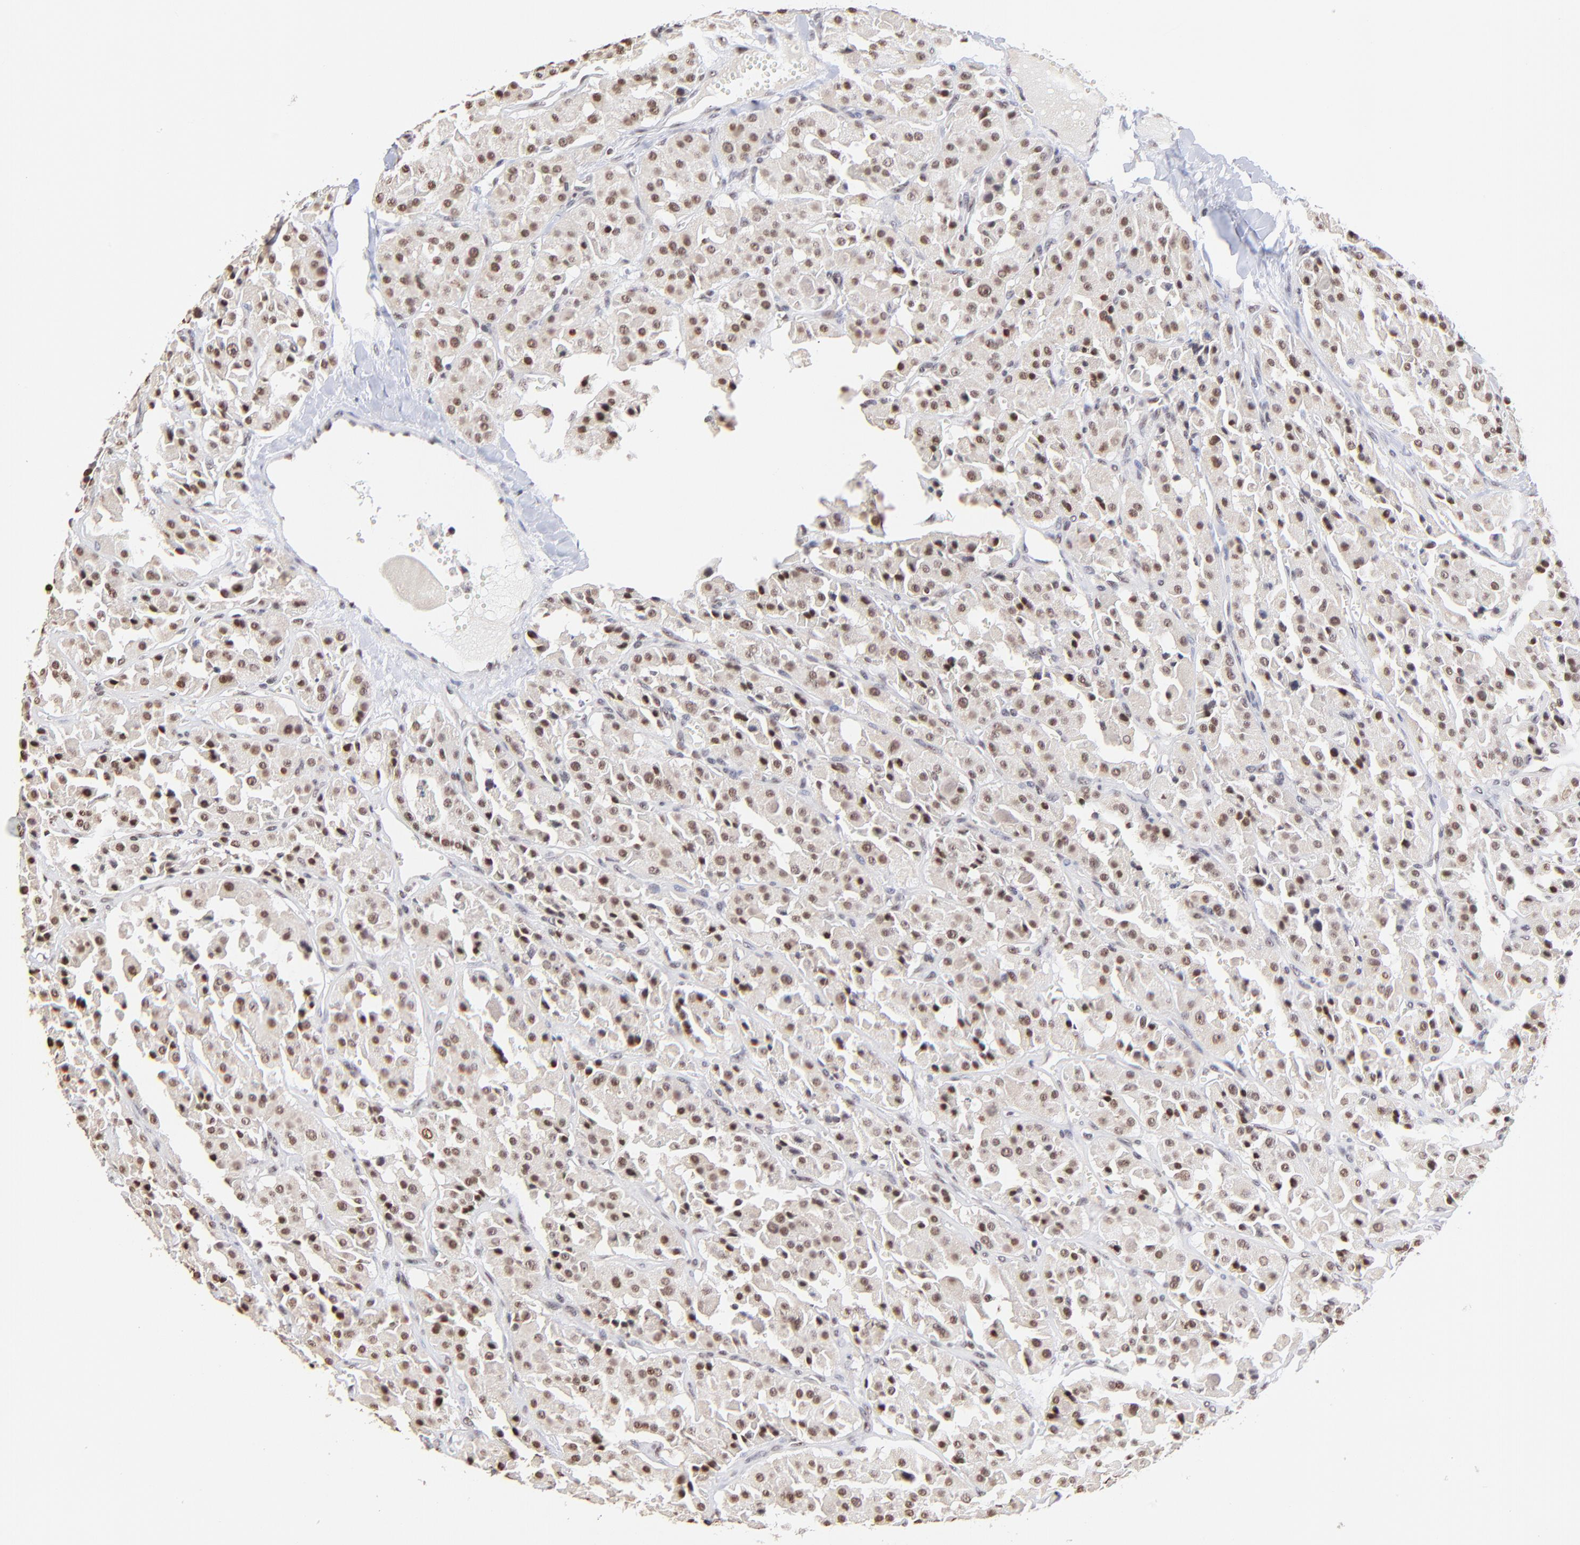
{"staining": {"intensity": "moderate", "quantity": ">75%", "location": "nuclear"}, "tissue": "thyroid cancer", "cell_type": "Tumor cells", "image_type": "cancer", "snomed": [{"axis": "morphology", "description": "Carcinoma, NOS"}, {"axis": "topography", "description": "Thyroid gland"}], "caption": "IHC staining of thyroid cancer, which demonstrates medium levels of moderate nuclear positivity in approximately >75% of tumor cells indicating moderate nuclear protein positivity. The staining was performed using DAB (brown) for protein detection and nuclei were counterstained in hematoxylin (blue).", "gene": "ZNF670", "patient": {"sex": "male", "age": 76}}